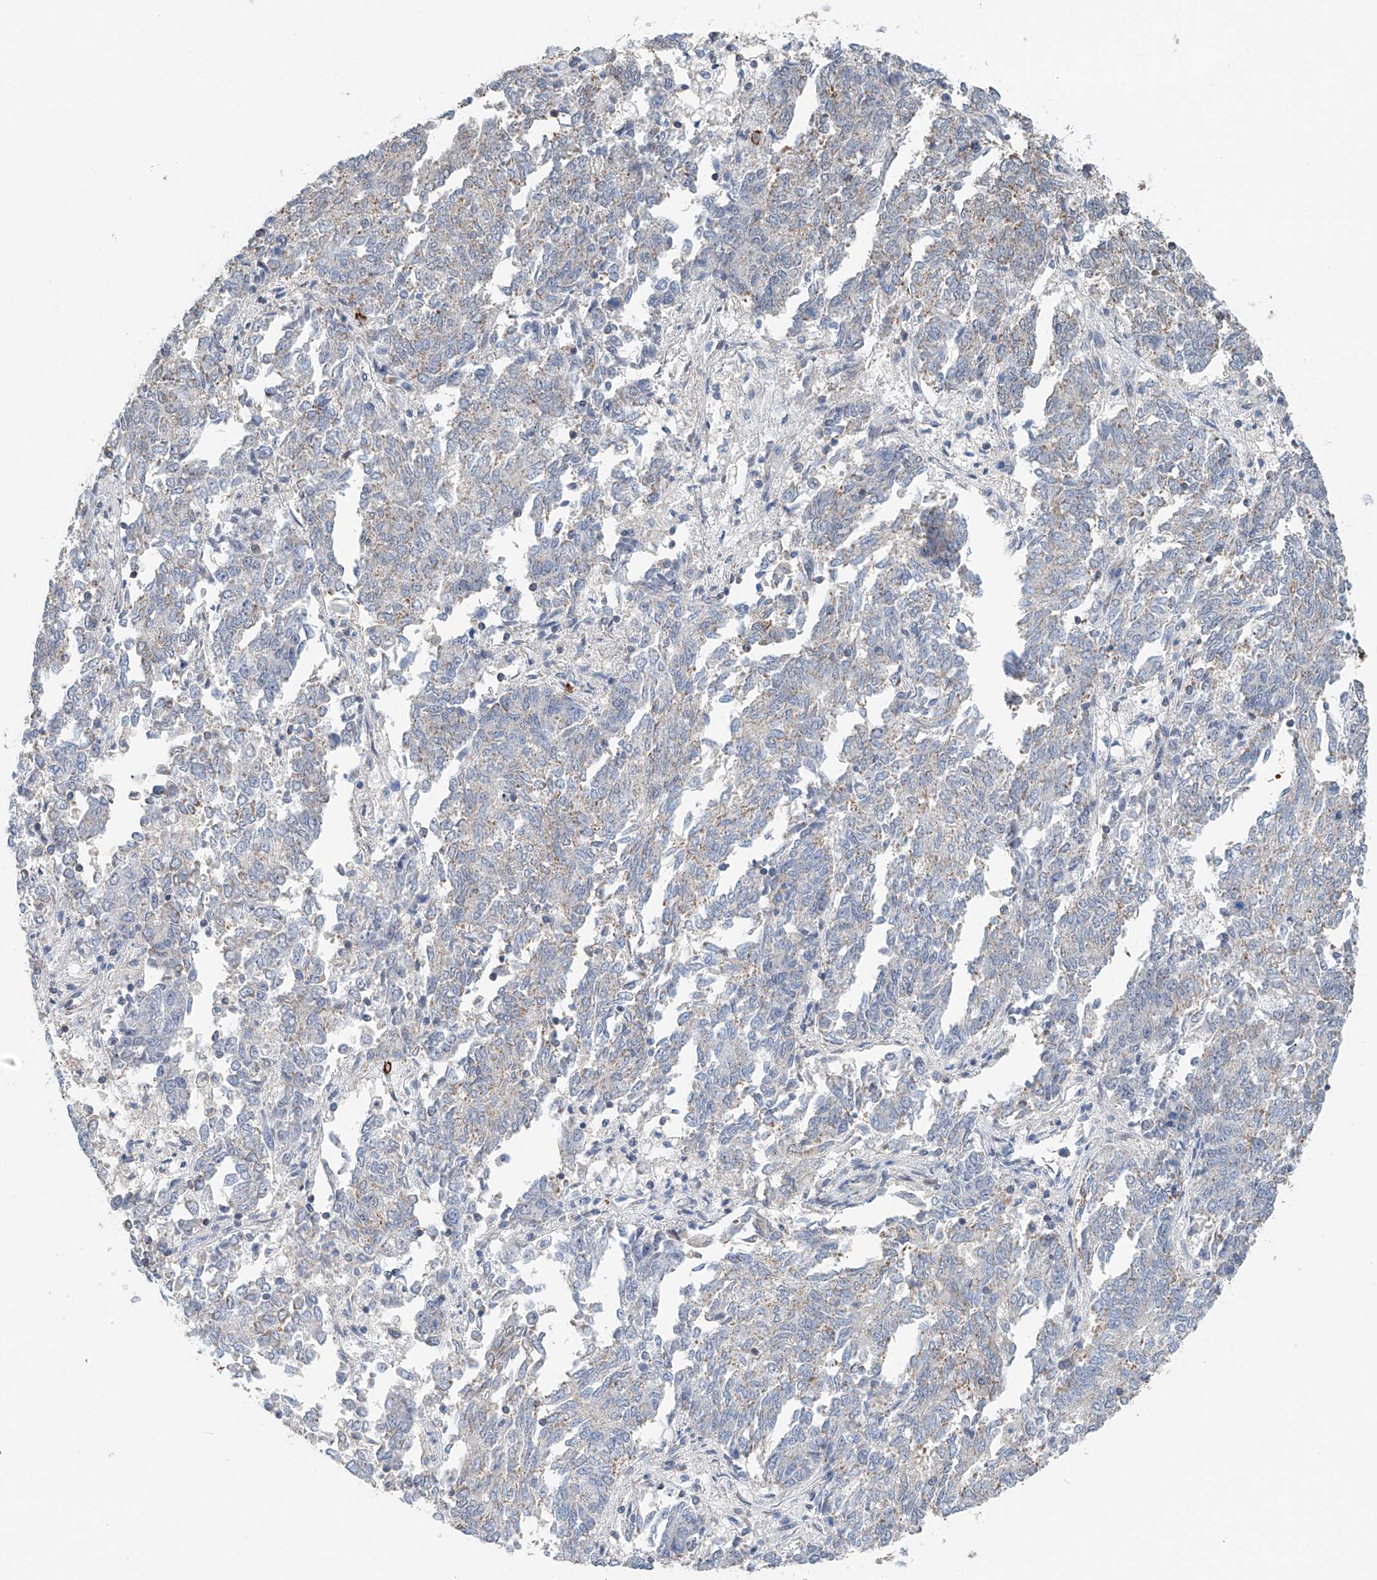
{"staining": {"intensity": "weak", "quantity": "25%-75%", "location": "cytoplasmic/membranous"}, "tissue": "endometrial cancer", "cell_type": "Tumor cells", "image_type": "cancer", "snomed": [{"axis": "morphology", "description": "Adenocarcinoma, NOS"}, {"axis": "topography", "description": "Endometrium"}], "caption": "Immunohistochemistry (IHC) of human endometrial cancer exhibits low levels of weak cytoplasmic/membranous expression in approximately 25%-75% of tumor cells.", "gene": "KLF15", "patient": {"sex": "female", "age": 80}}